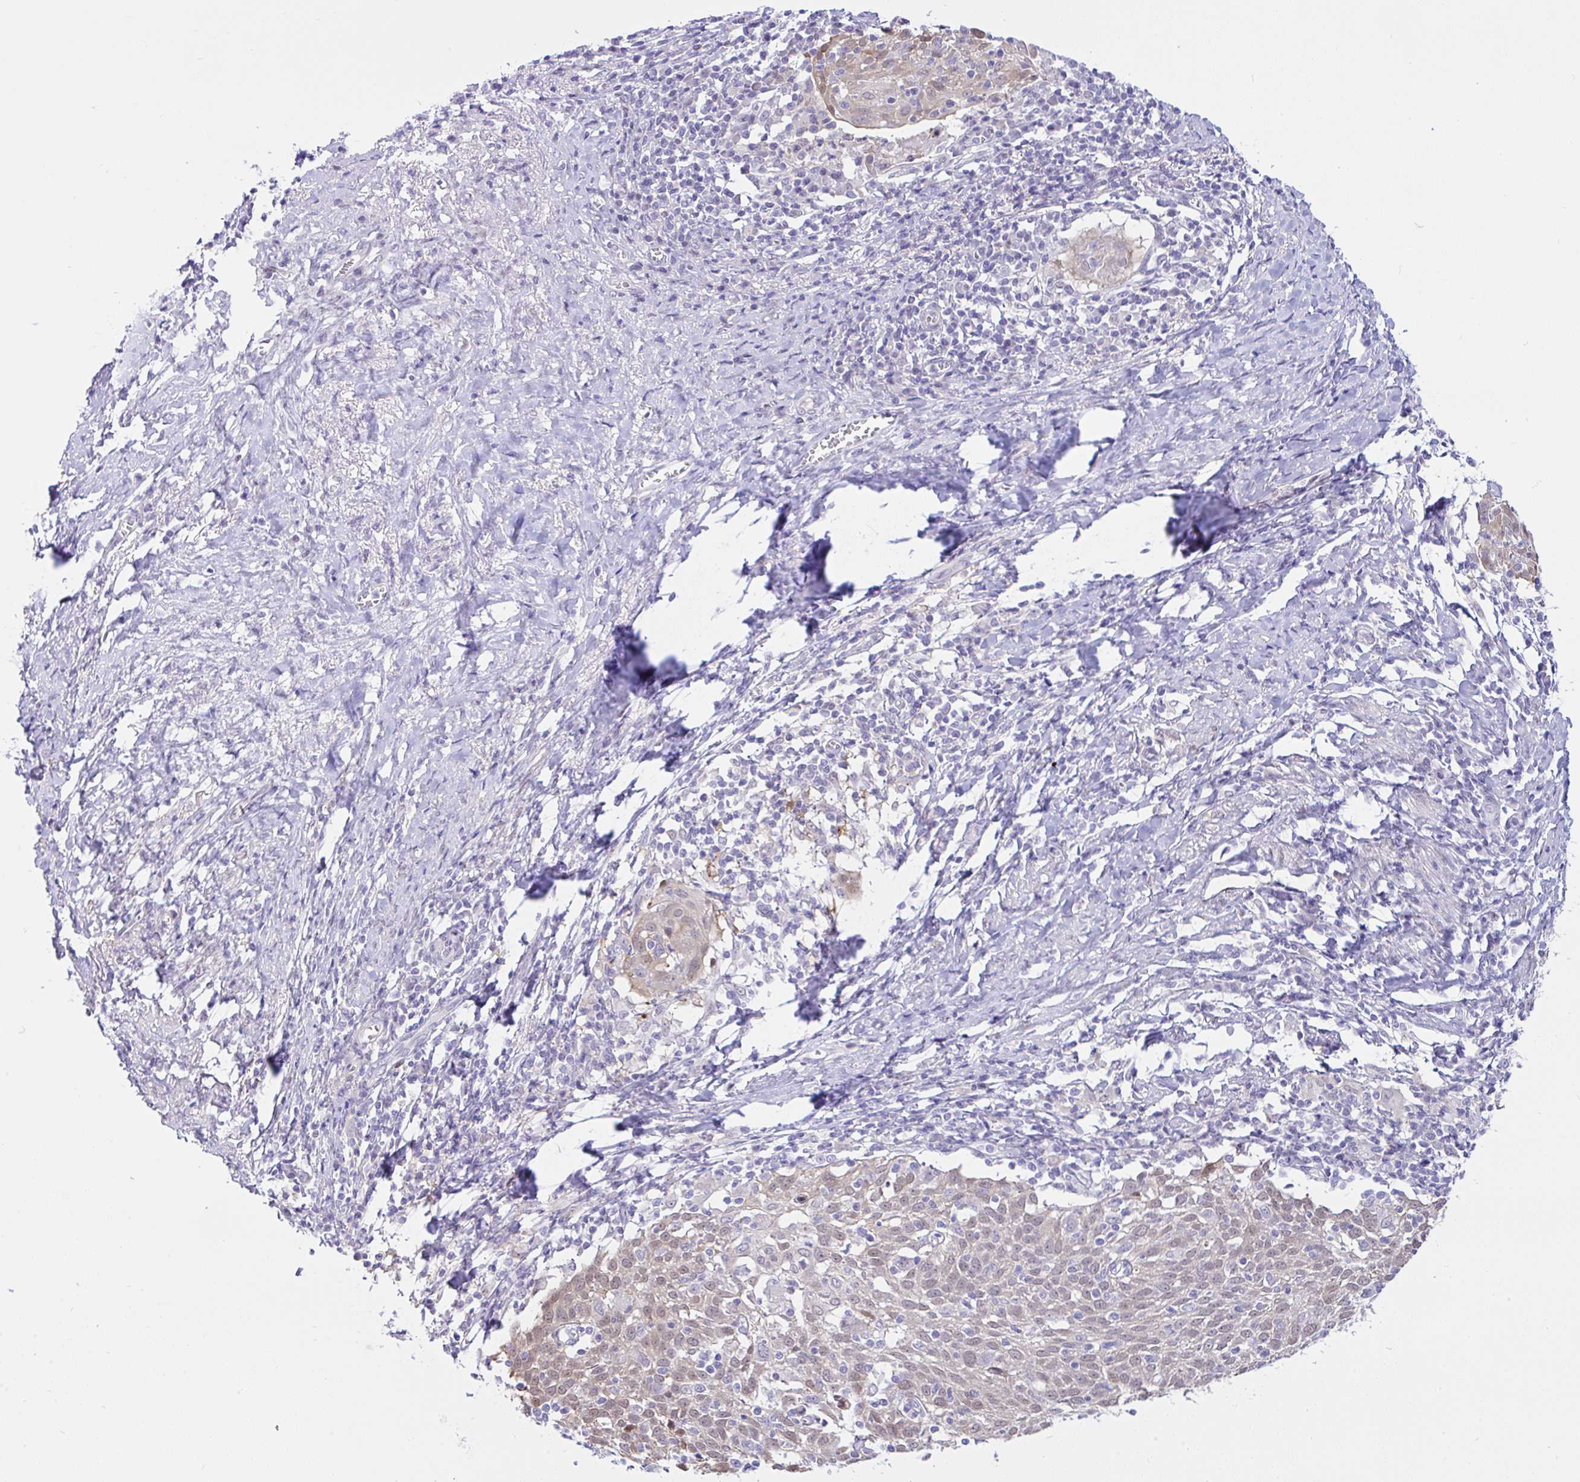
{"staining": {"intensity": "weak", "quantity": "<25%", "location": "nuclear"}, "tissue": "cervical cancer", "cell_type": "Tumor cells", "image_type": "cancer", "snomed": [{"axis": "morphology", "description": "Squamous cell carcinoma, NOS"}, {"axis": "topography", "description": "Cervix"}], "caption": "Human cervical squamous cell carcinoma stained for a protein using immunohistochemistry (IHC) demonstrates no positivity in tumor cells.", "gene": "ZNF485", "patient": {"sex": "female", "age": 52}}